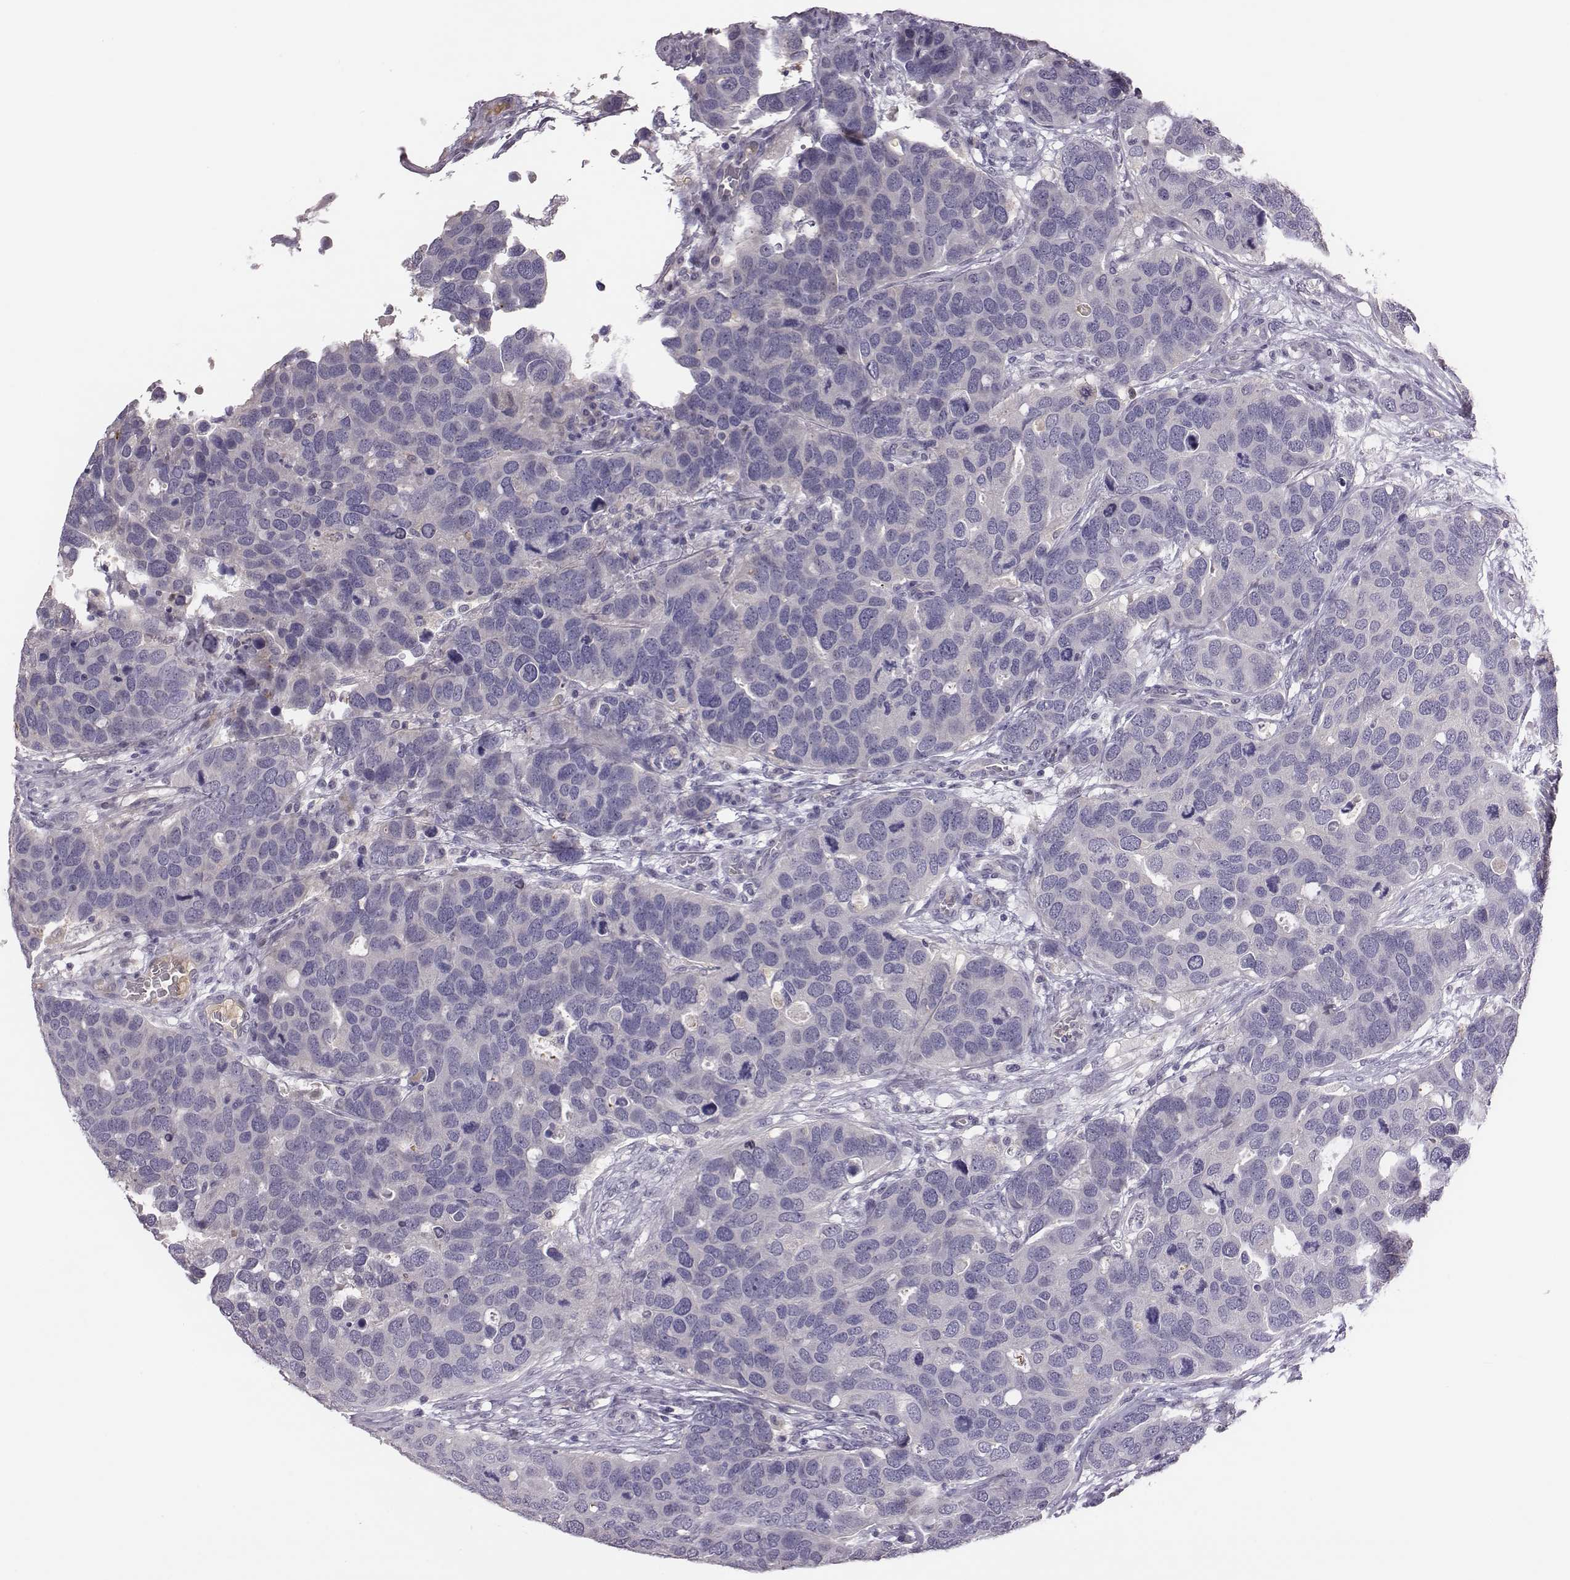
{"staining": {"intensity": "negative", "quantity": "none", "location": "none"}, "tissue": "breast cancer", "cell_type": "Tumor cells", "image_type": "cancer", "snomed": [{"axis": "morphology", "description": "Duct carcinoma"}, {"axis": "topography", "description": "Breast"}], "caption": "The IHC image has no significant expression in tumor cells of breast infiltrating ductal carcinoma tissue.", "gene": "KMO", "patient": {"sex": "female", "age": 83}}